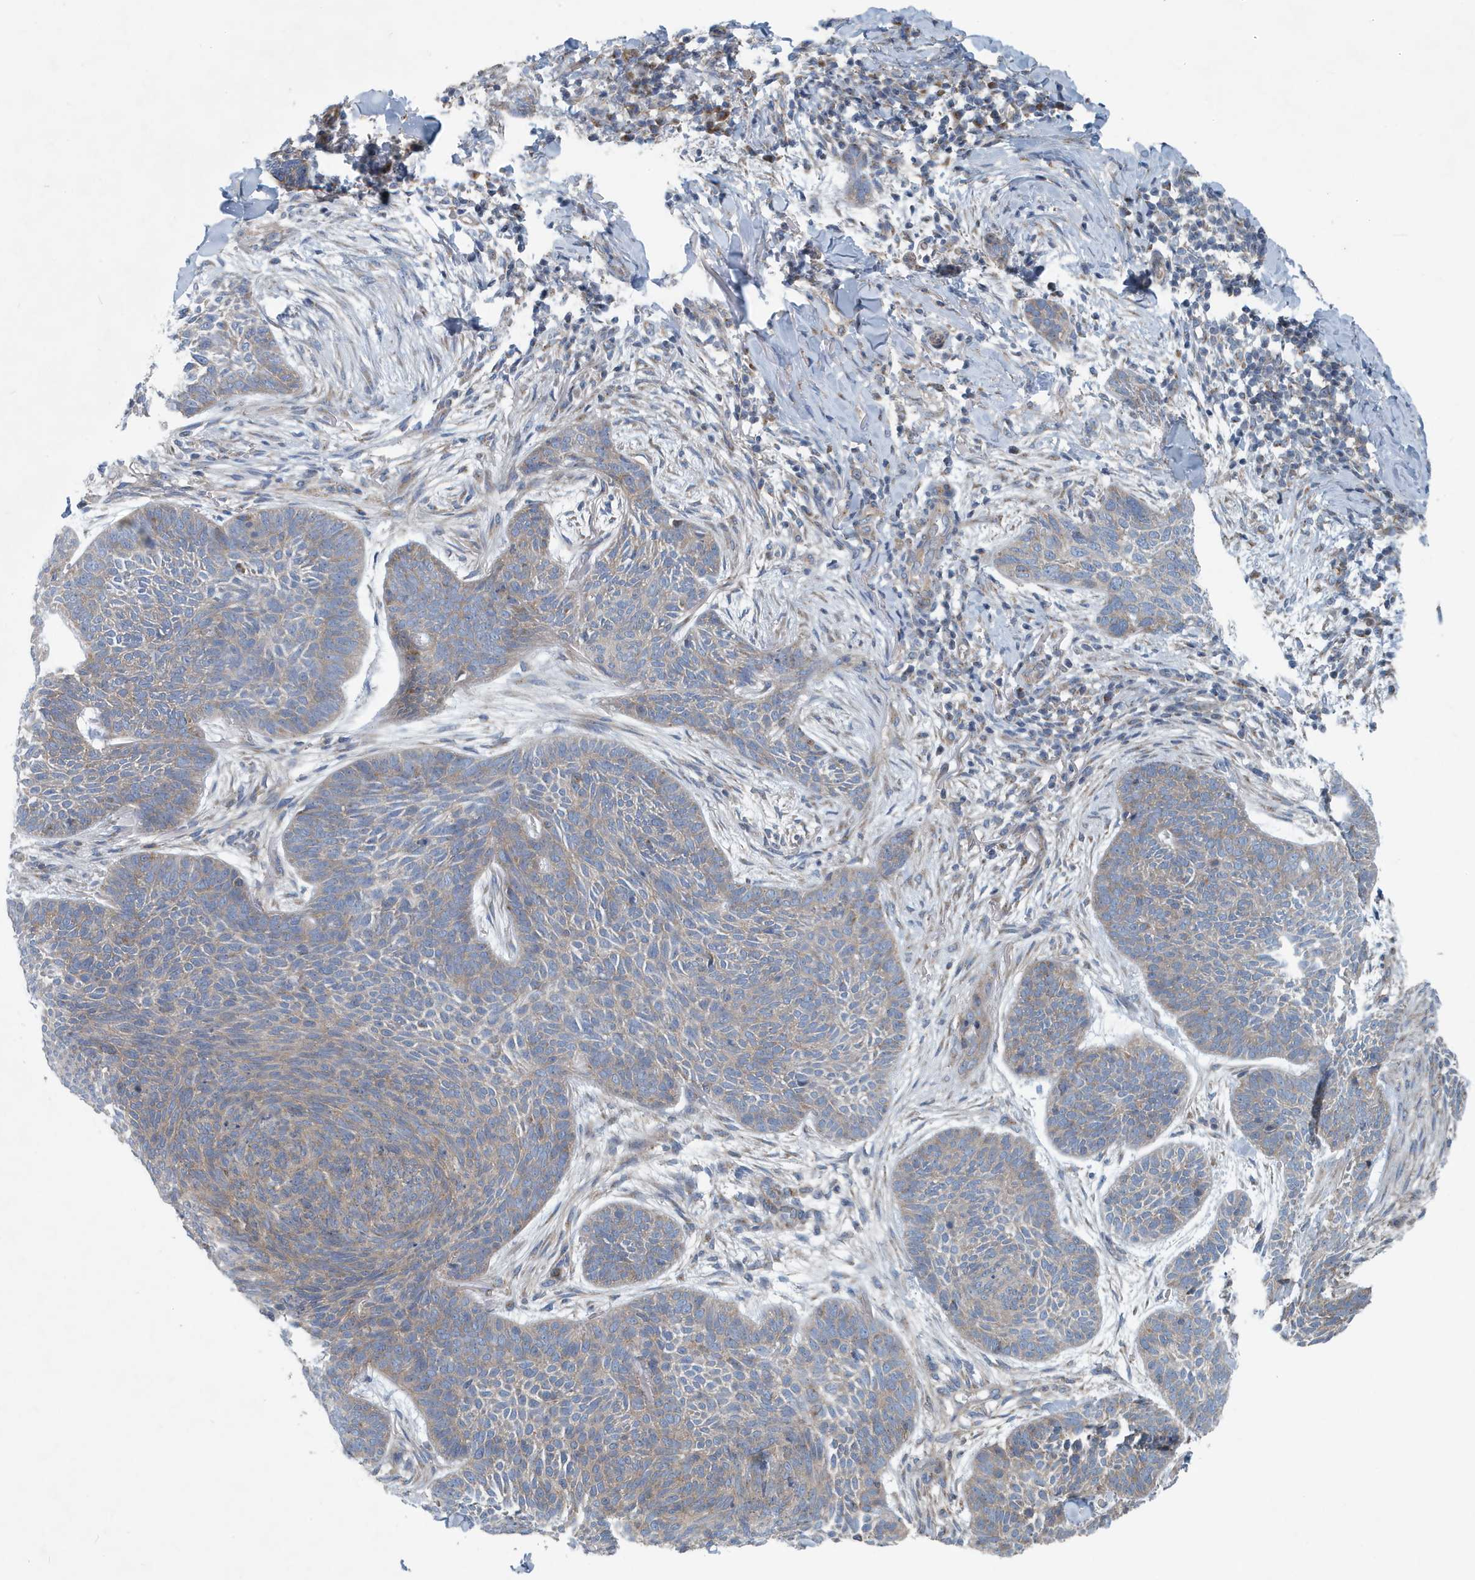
{"staining": {"intensity": "weak", "quantity": "25%-75%", "location": "cytoplasmic/membranous"}, "tissue": "skin cancer", "cell_type": "Tumor cells", "image_type": "cancer", "snomed": [{"axis": "morphology", "description": "Basal cell carcinoma"}, {"axis": "topography", "description": "Skin"}], "caption": "Protein expression analysis of human skin basal cell carcinoma reveals weak cytoplasmic/membranous positivity in about 25%-75% of tumor cells. (DAB (3,3'-diaminobenzidine) = brown stain, brightfield microscopy at high magnification).", "gene": "PPM1M", "patient": {"sex": "male", "age": 85}}